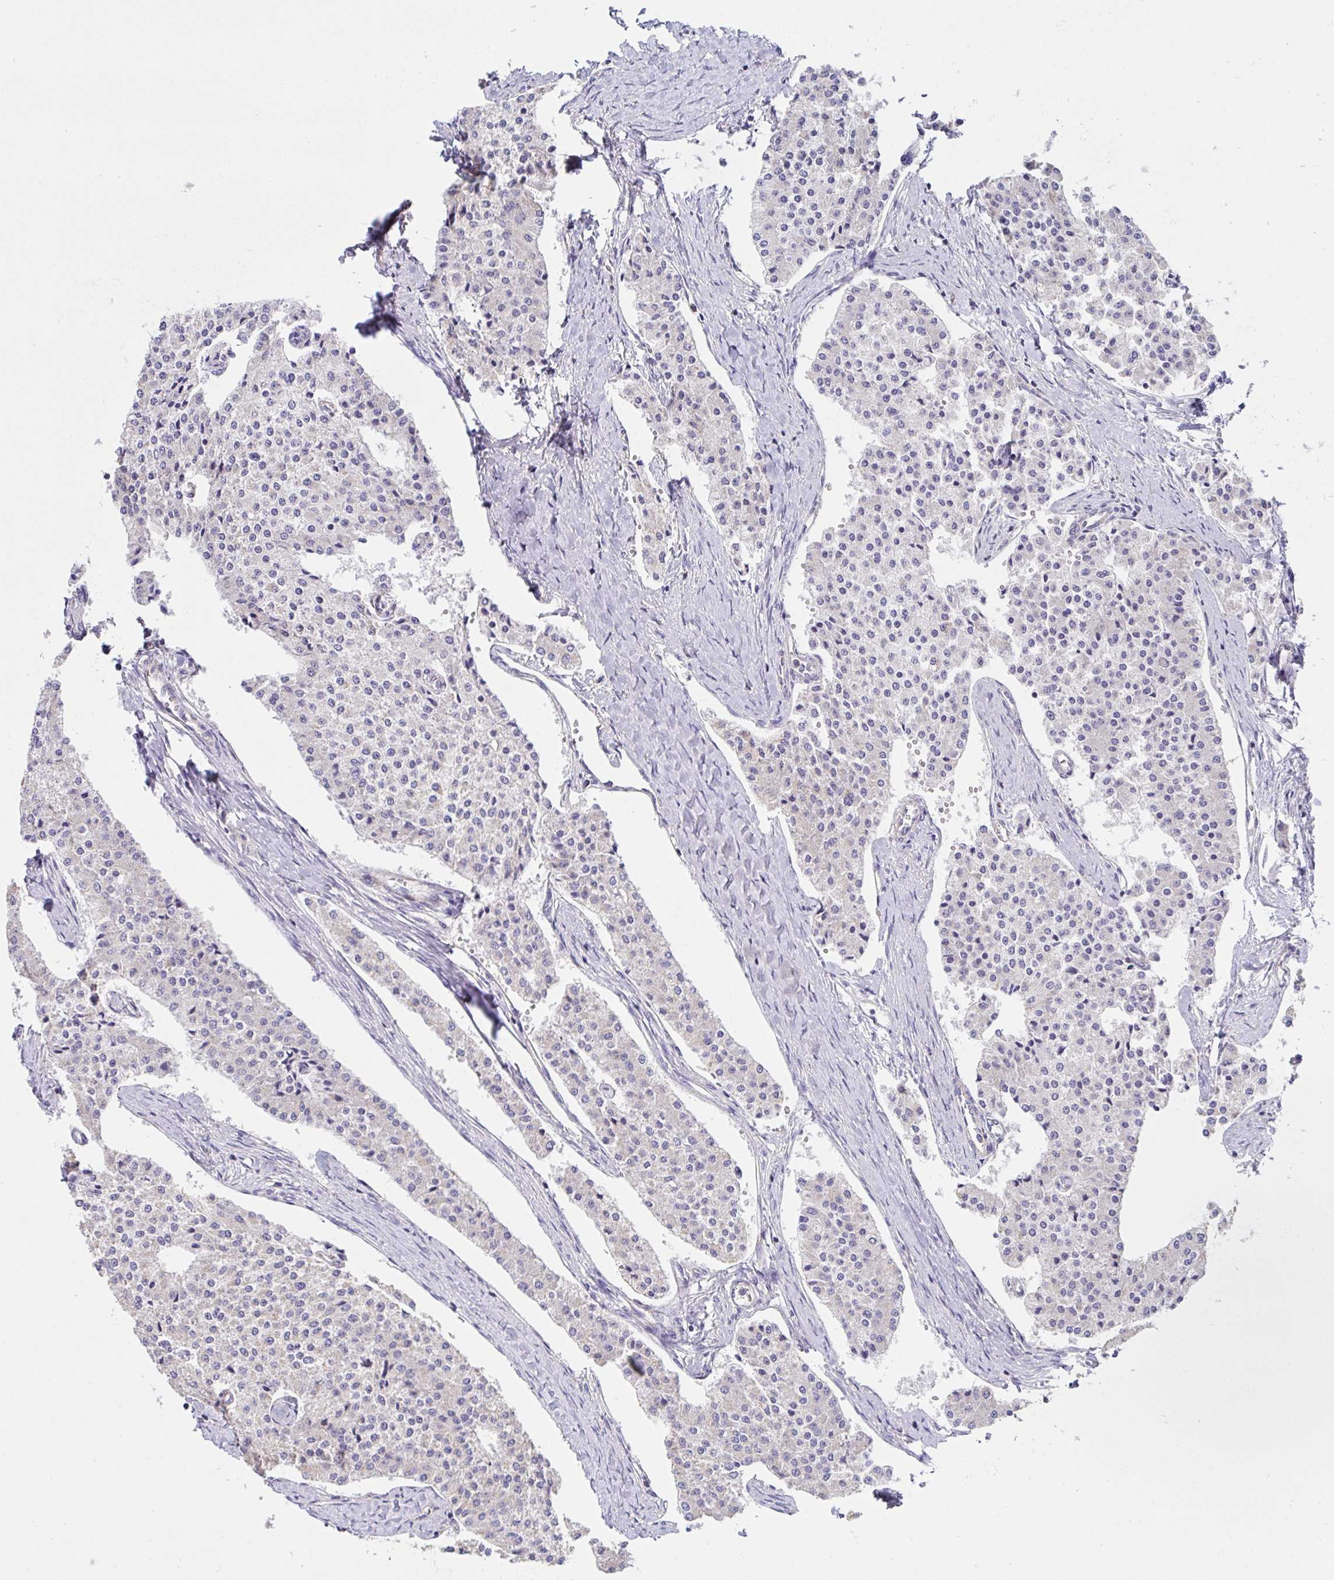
{"staining": {"intensity": "negative", "quantity": "none", "location": "none"}, "tissue": "carcinoid", "cell_type": "Tumor cells", "image_type": "cancer", "snomed": [{"axis": "morphology", "description": "Carcinoid, malignant, NOS"}, {"axis": "topography", "description": "Colon"}], "caption": "Immunohistochemistry image of human carcinoid stained for a protein (brown), which exhibits no expression in tumor cells. (Stains: DAB immunohistochemistry with hematoxylin counter stain, Microscopy: brightfield microscopy at high magnification).", "gene": "DOK7", "patient": {"sex": "female", "age": 52}}